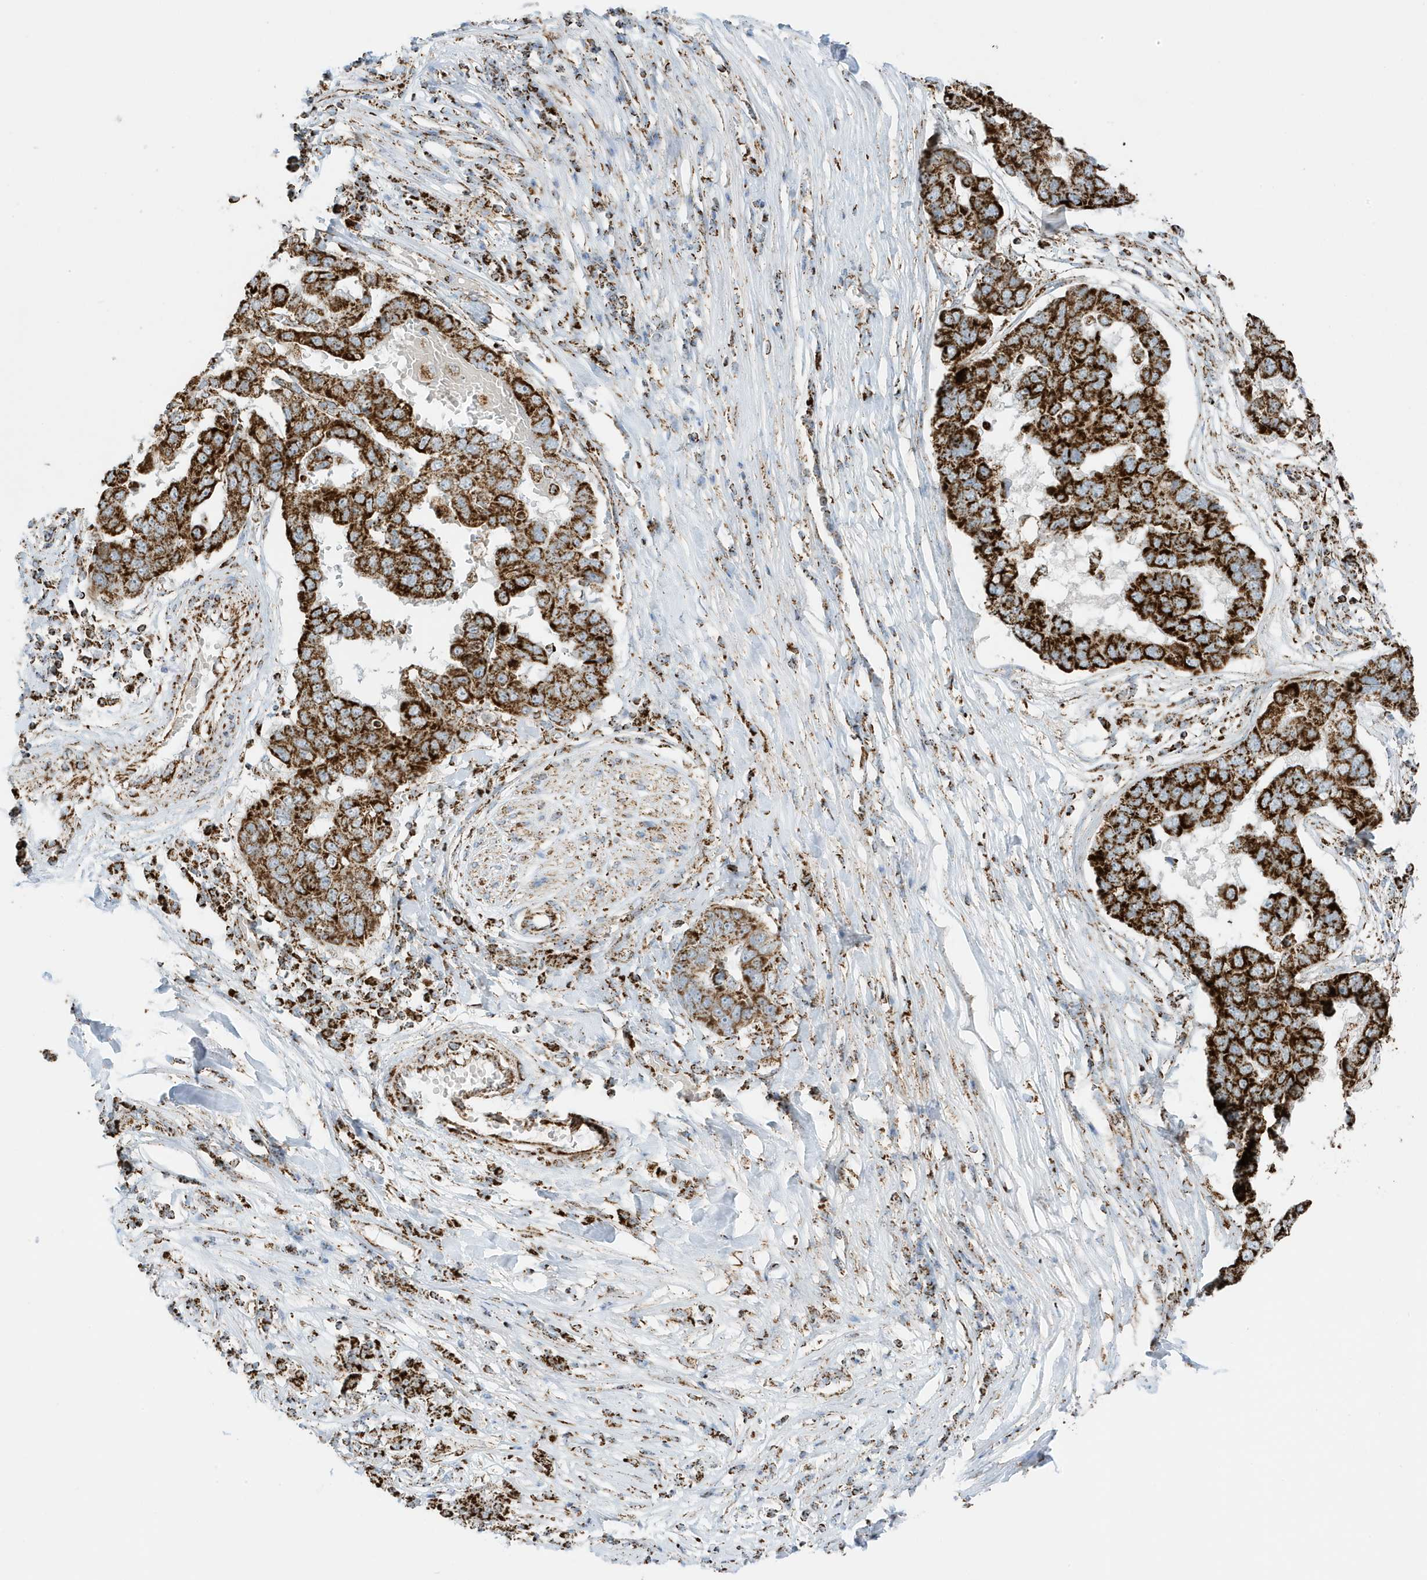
{"staining": {"intensity": "strong", "quantity": ">75%", "location": "cytoplasmic/membranous"}, "tissue": "pancreatic cancer", "cell_type": "Tumor cells", "image_type": "cancer", "snomed": [{"axis": "morphology", "description": "Adenocarcinoma, NOS"}, {"axis": "topography", "description": "Pancreas"}], "caption": "High-magnification brightfield microscopy of adenocarcinoma (pancreatic) stained with DAB (3,3'-diaminobenzidine) (brown) and counterstained with hematoxylin (blue). tumor cells exhibit strong cytoplasmic/membranous staining is identified in approximately>75% of cells.", "gene": "ATP5ME", "patient": {"sex": "female", "age": 61}}